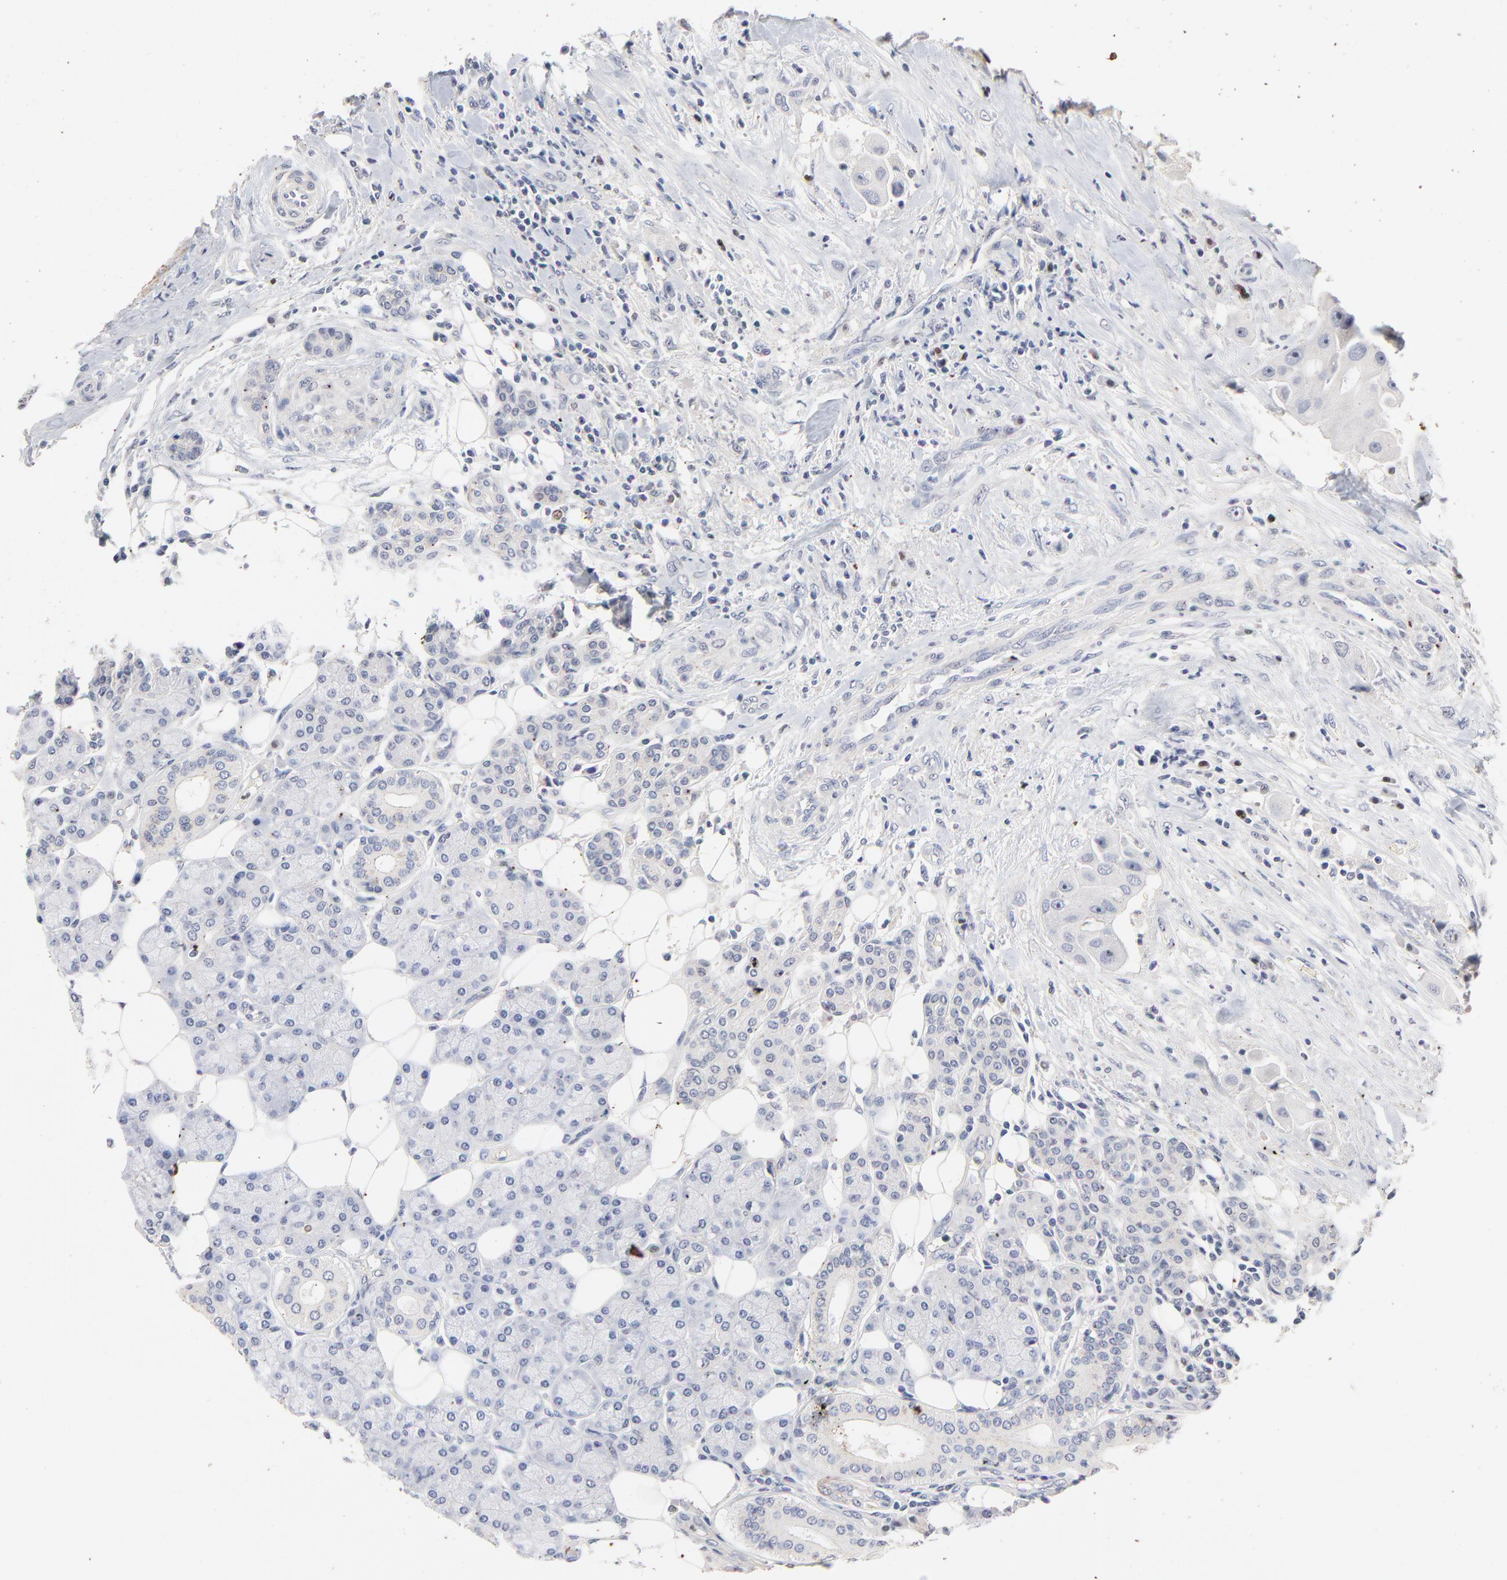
{"staining": {"intensity": "negative", "quantity": "none", "location": "none"}, "tissue": "head and neck cancer", "cell_type": "Tumor cells", "image_type": "cancer", "snomed": [{"axis": "morphology", "description": "Normal tissue, NOS"}, {"axis": "morphology", "description": "Adenocarcinoma, NOS"}, {"axis": "topography", "description": "Salivary gland"}, {"axis": "topography", "description": "Head-Neck"}], "caption": "Immunohistochemistry of head and neck cancer (adenocarcinoma) exhibits no positivity in tumor cells.", "gene": "AADAC", "patient": {"sex": "male", "age": 80}}